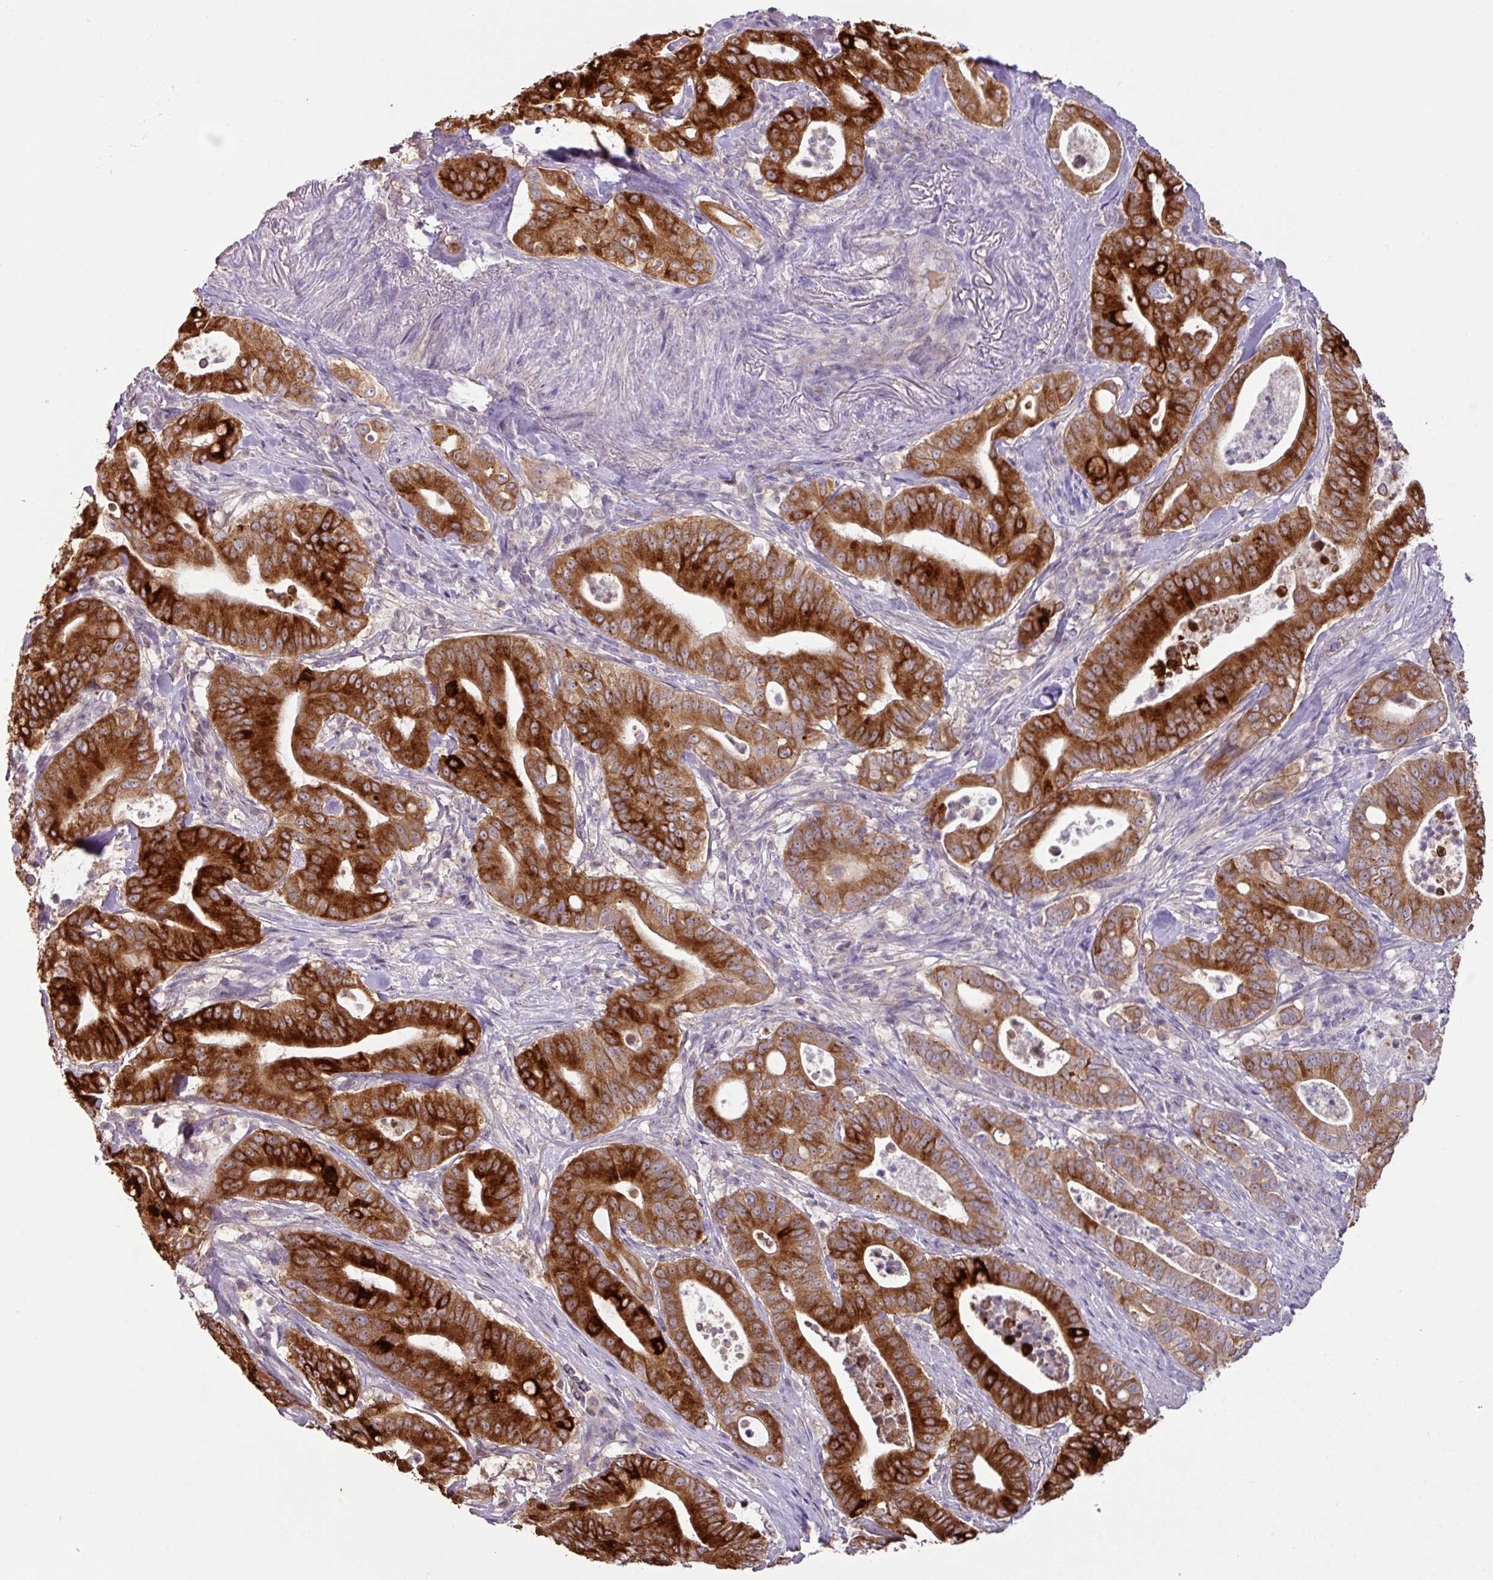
{"staining": {"intensity": "strong", "quantity": ">75%", "location": "cytoplasmic/membranous"}, "tissue": "pancreatic cancer", "cell_type": "Tumor cells", "image_type": "cancer", "snomed": [{"axis": "morphology", "description": "Adenocarcinoma, NOS"}, {"axis": "topography", "description": "Pancreas"}], "caption": "Immunohistochemical staining of human pancreatic cancer exhibits high levels of strong cytoplasmic/membranous protein staining in approximately >75% of tumor cells.", "gene": "AGR3", "patient": {"sex": "male", "age": 71}}